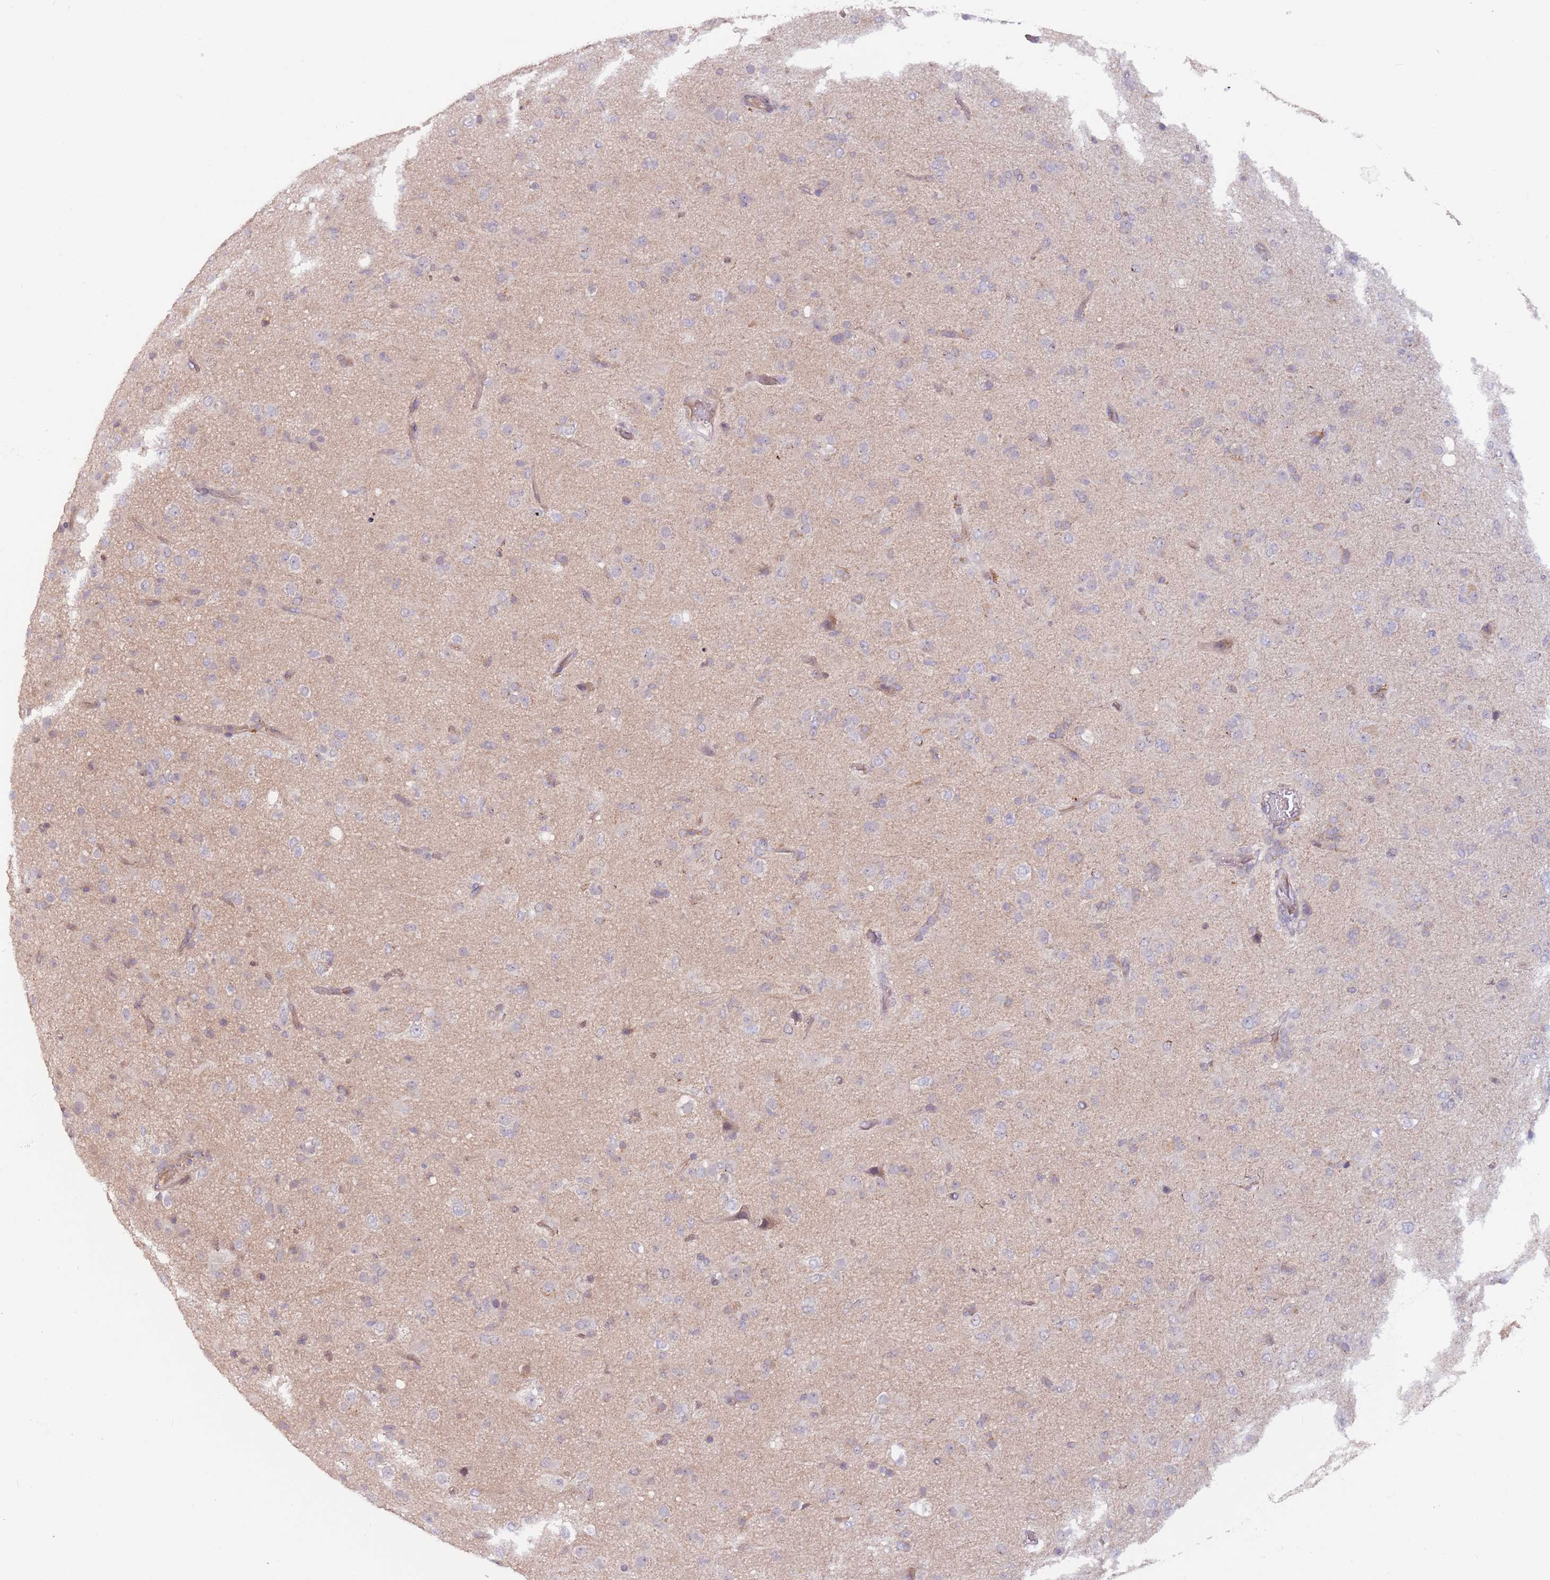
{"staining": {"intensity": "negative", "quantity": "none", "location": "none"}, "tissue": "glioma", "cell_type": "Tumor cells", "image_type": "cancer", "snomed": [{"axis": "morphology", "description": "Glioma, malignant, Low grade"}, {"axis": "topography", "description": "Brain"}], "caption": "Tumor cells are negative for protein expression in human malignant glioma (low-grade).", "gene": "SAV1", "patient": {"sex": "male", "age": 65}}